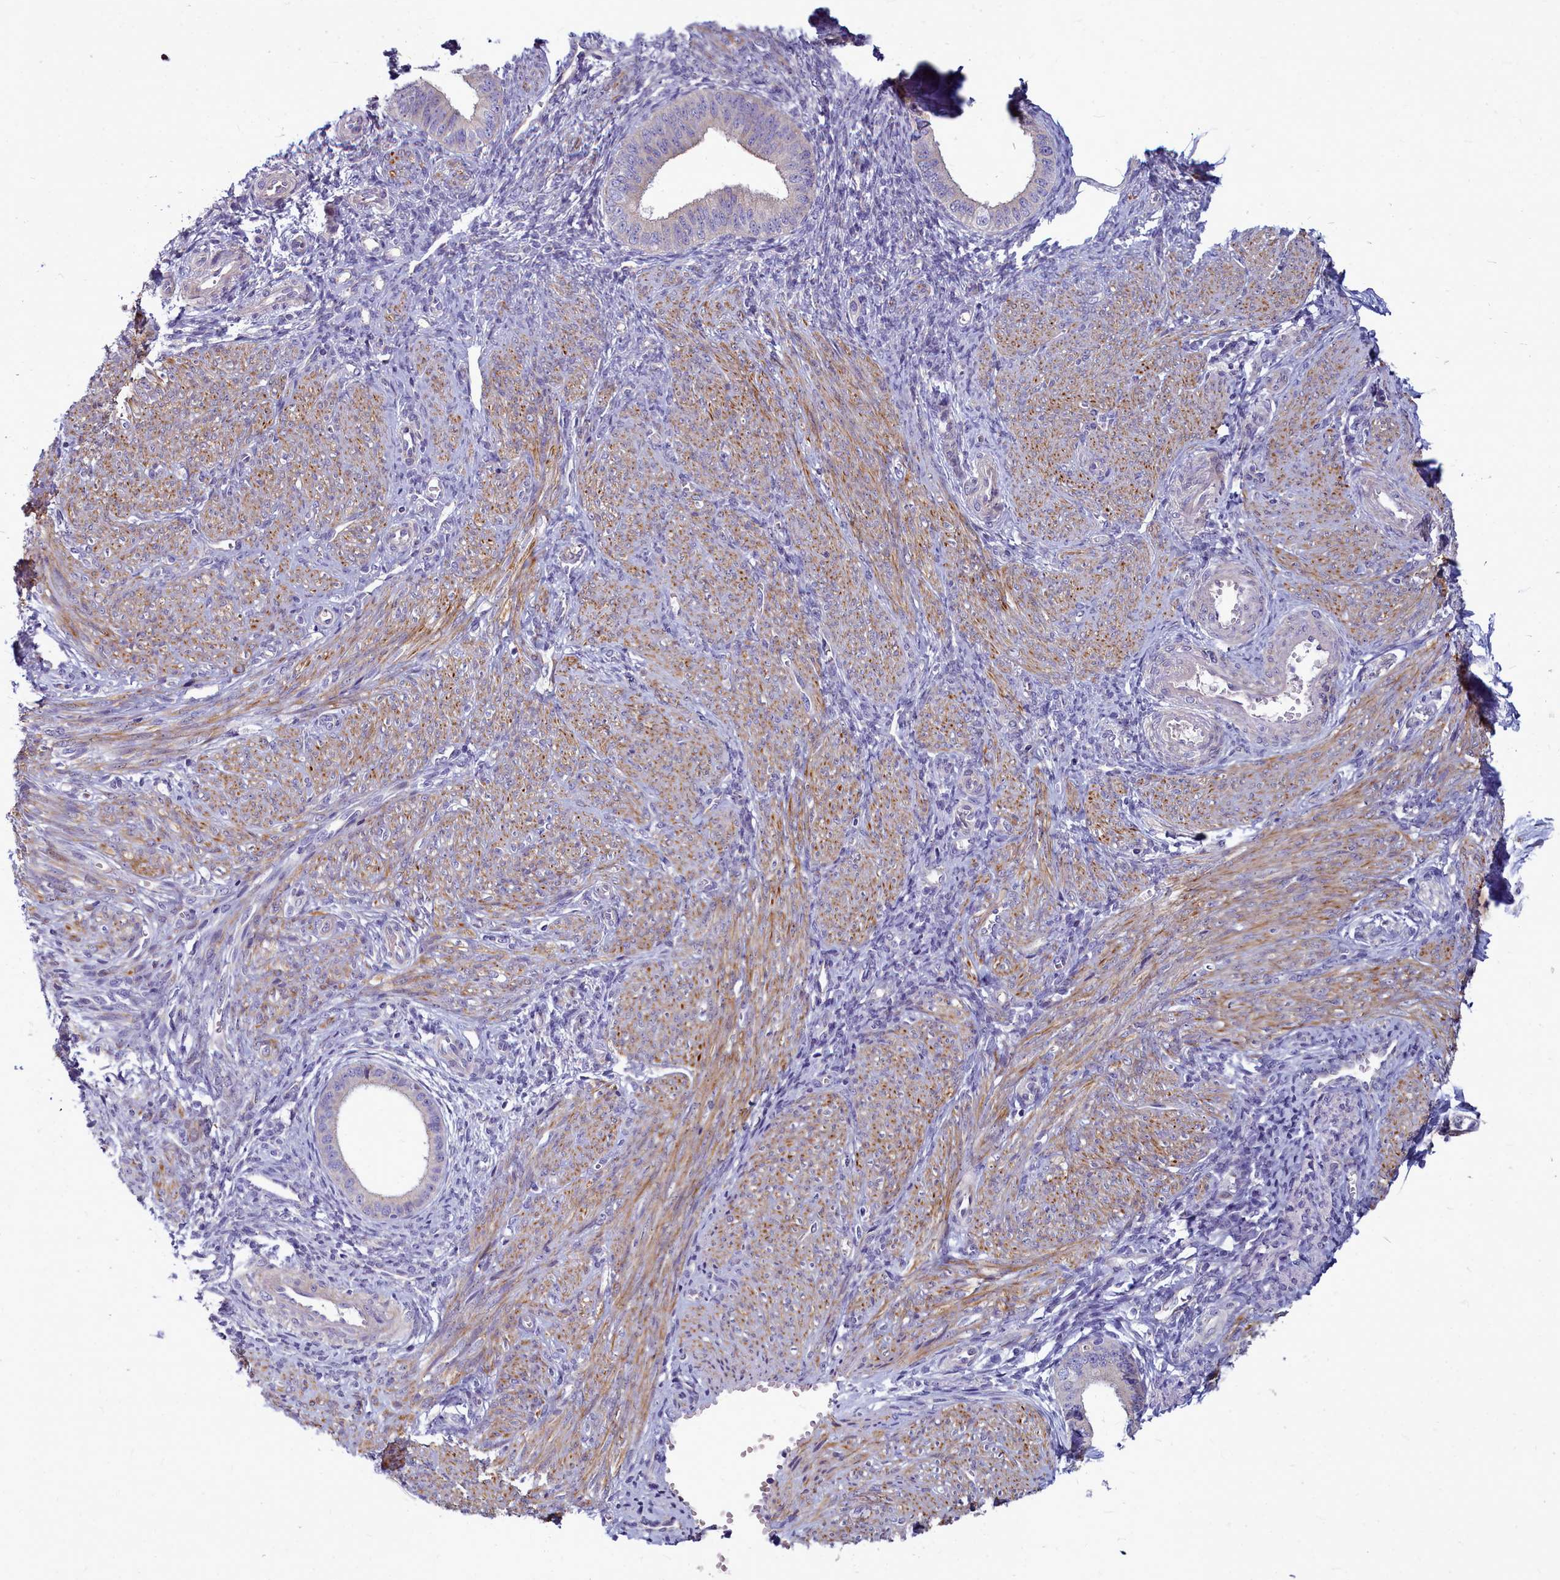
{"staining": {"intensity": "negative", "quantity": "none", "location": "none"}, "tissue": "endometrium", "cell_type": "Cells in endometrial stroma", "image_type": "normal", "snomed": [{"axis": "morphology", "description": "Normal tissue, NOS"}, {"axis": "topography", "description": "Endometrium"}], "caption": "Immunohistochemistry micrograph of benign endometrium: endometrium stained with DAB shows no significant protein positivity in cells in endometrial stroma. Nuclei are stained in blue.", "gene": "SMPD4", "patient": {"sex": "female", "age": 49}}